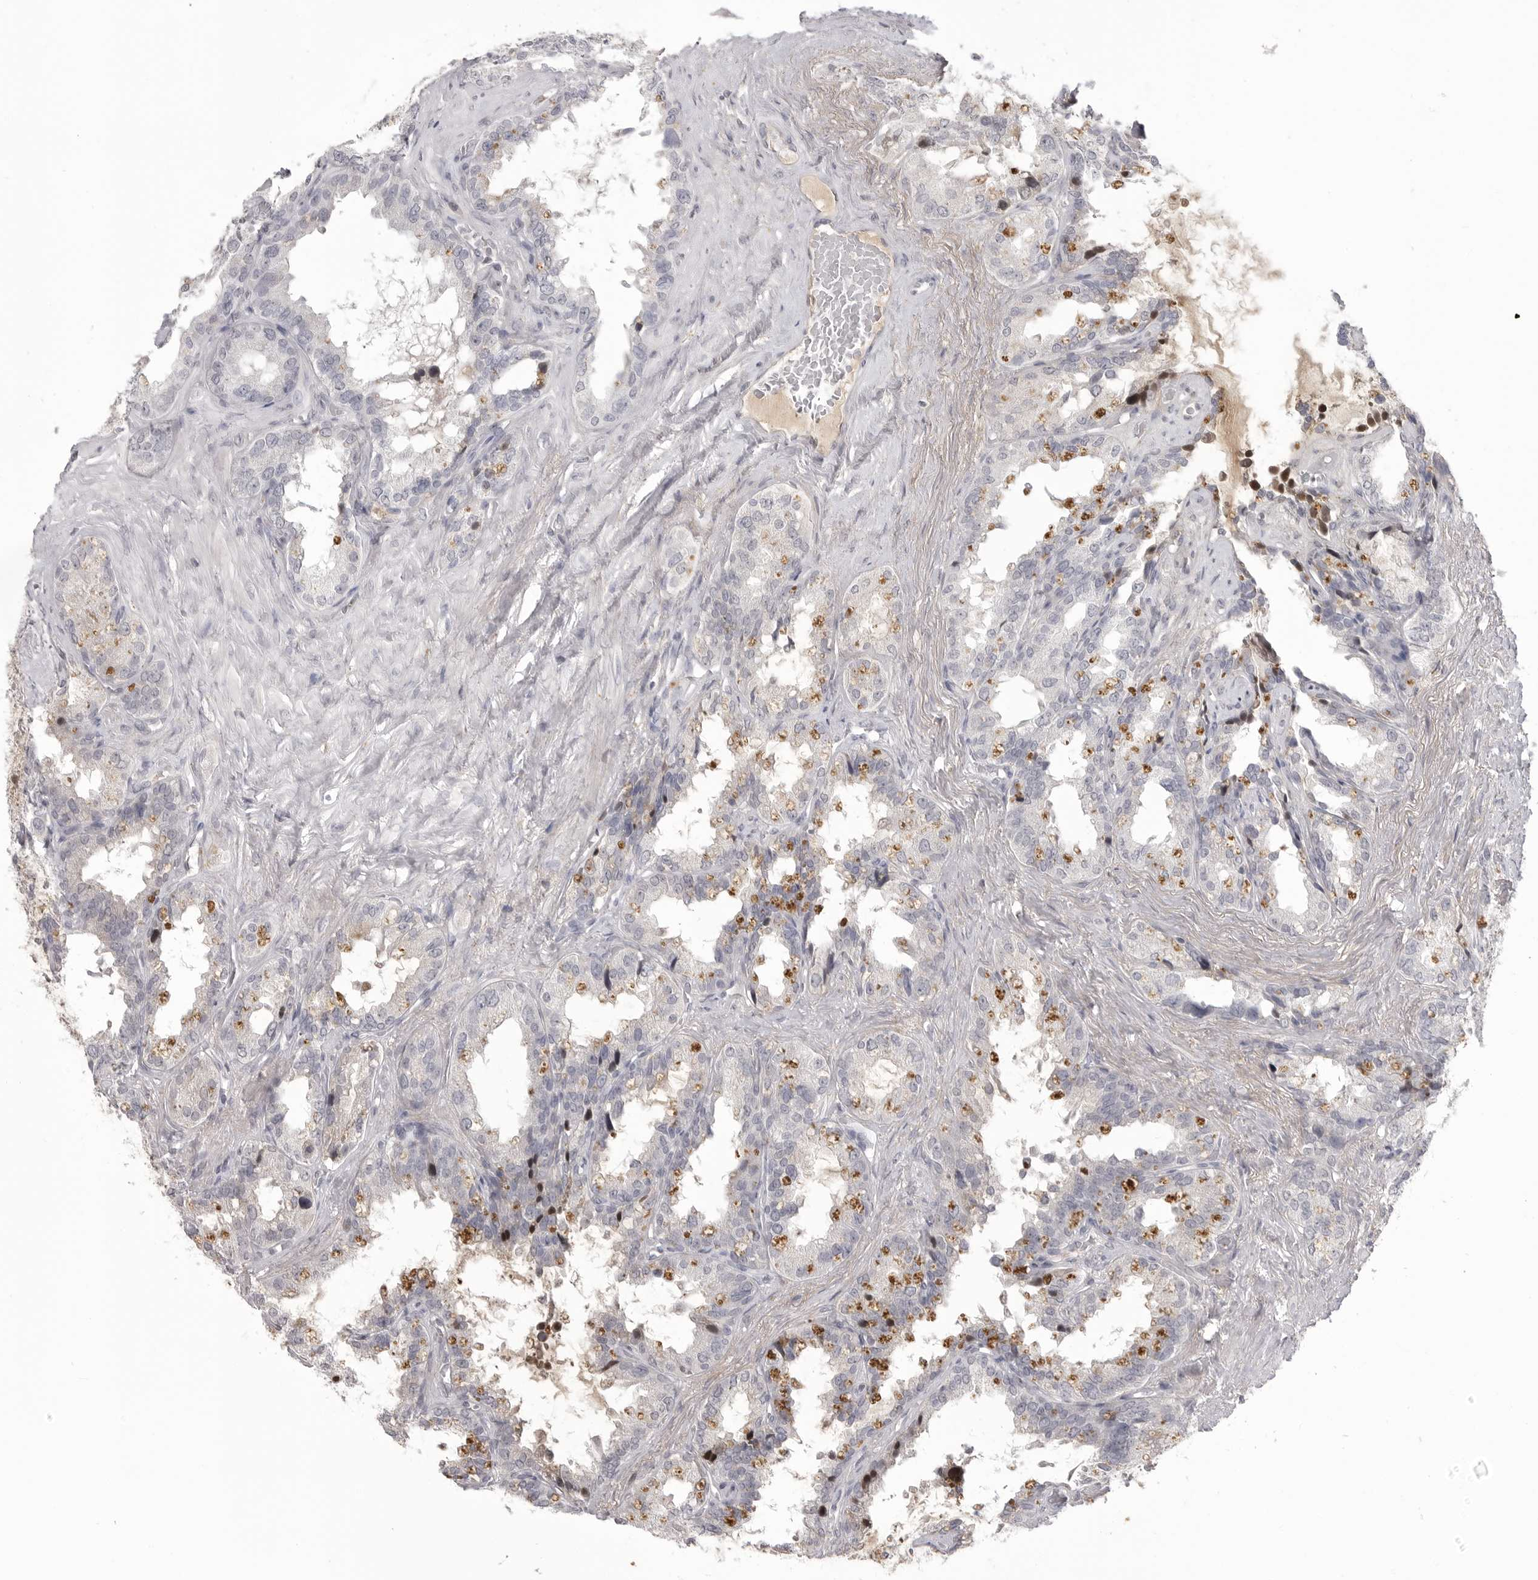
{"staining": {"intensity": "weak", "quantity": "<25%", "location": "cytoplasmic/membranous"}, "tissue": "seminal vesicle", "cell_type": "Glandular cells", "image_type": "normal", "snomed": [{"axis": "morphology", "description": "Normal tissue, NOS"}, {"axis": "topography", "description": "Seminal veicle"}], "caption": "Glandular cells show no significant expression in normal seminal vesicle. (Brightfield microscopy of DAB immunohistochemistry at high magnification).", "gene": "TIMP1", "patient": {"sex": "male", "age": 80}}